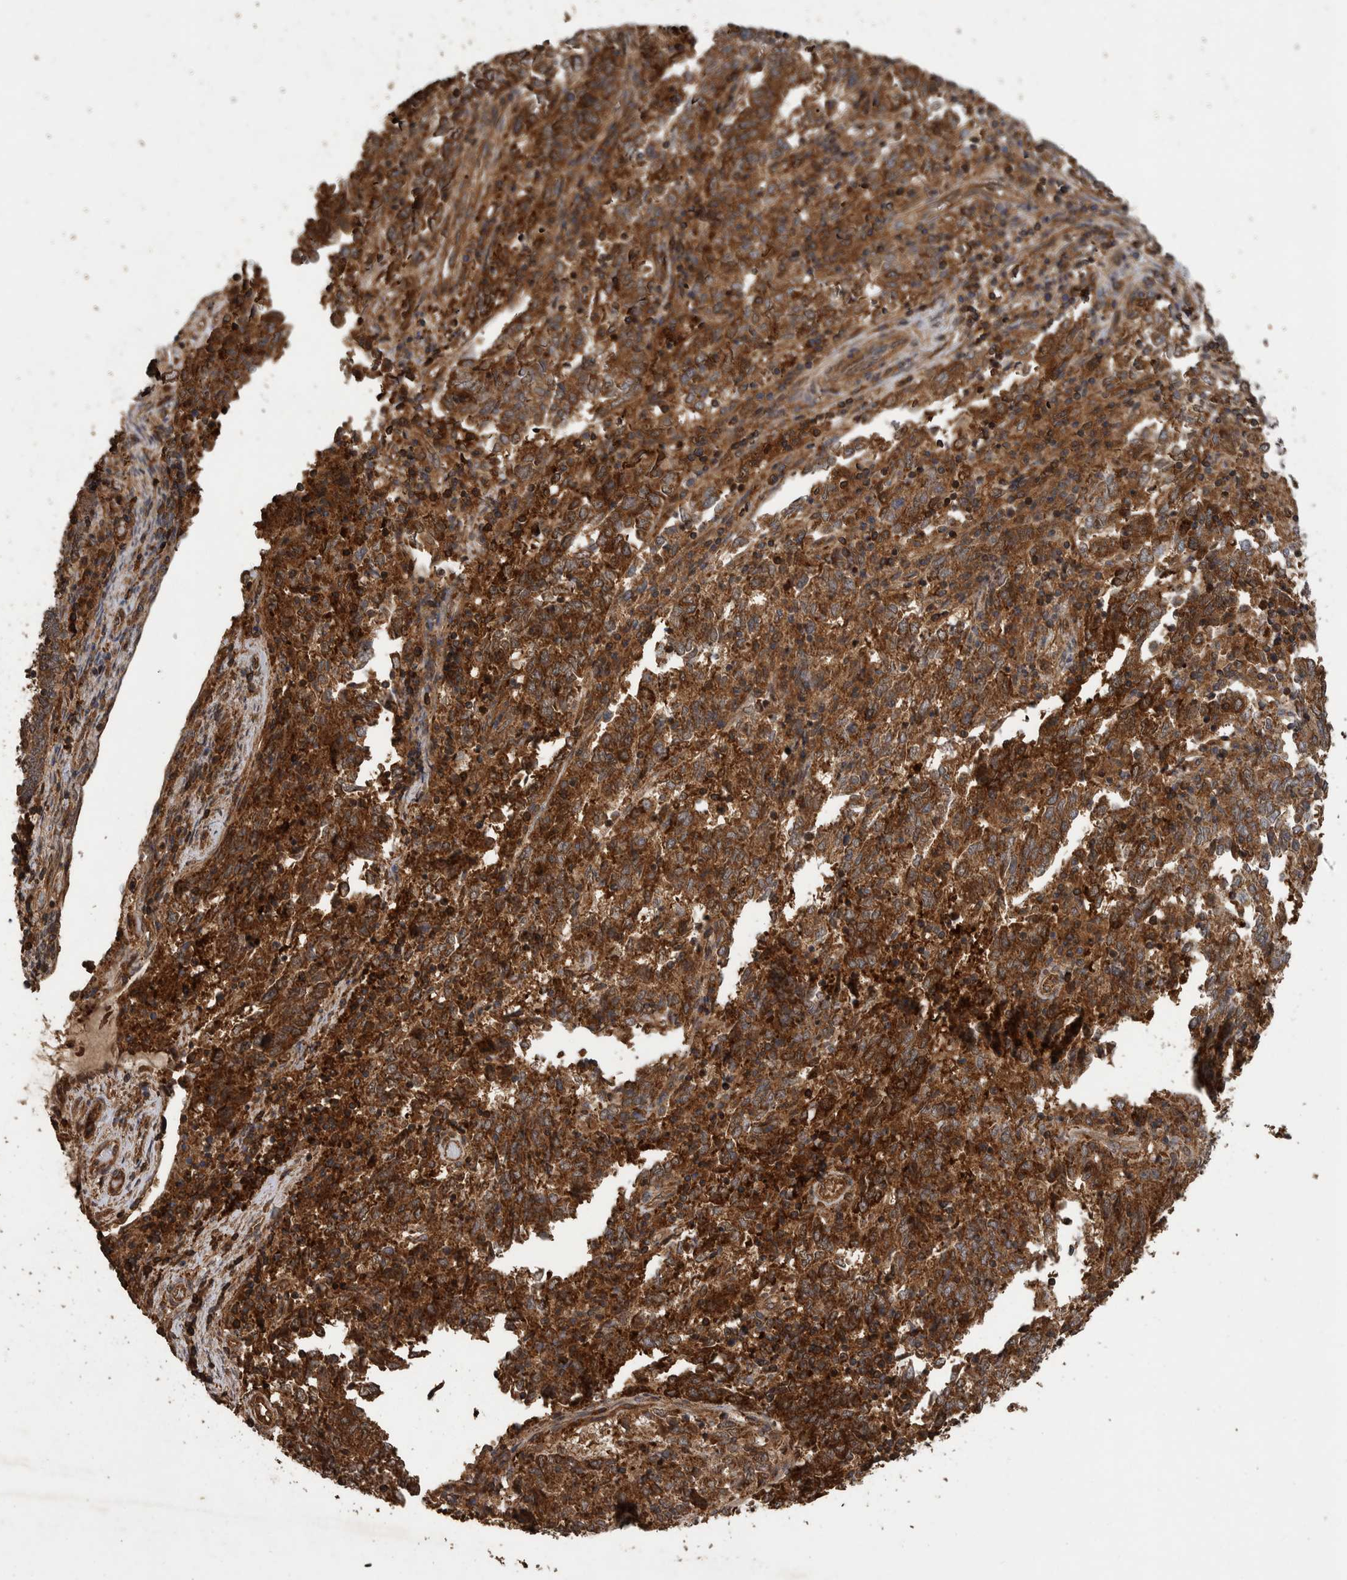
{"staining": {"intensity": "strong", "quantity": ">75%", "location": "cytoplasmic/membranous"}, "tissue": "endometrial cancer", "cell_type": "Tumor cells", "image_type": "cancer", "snomed": [{"axis": "morphology", "description": "Adenocarcinoma, NOS"}, {"axis": "topography", "description": "Endometrium"}], "caption": "DAB (3,3'-diaminobenzidine) immunohistochemical staining of adenocarcinoma (endometrial) reveals strong cytoplasmic/membranous protein positivity in about >75% of tumor cells. Nuclei are stained in blue.", "gene": "TRIM16", "patient": {"sex": "female", "age": 80}}